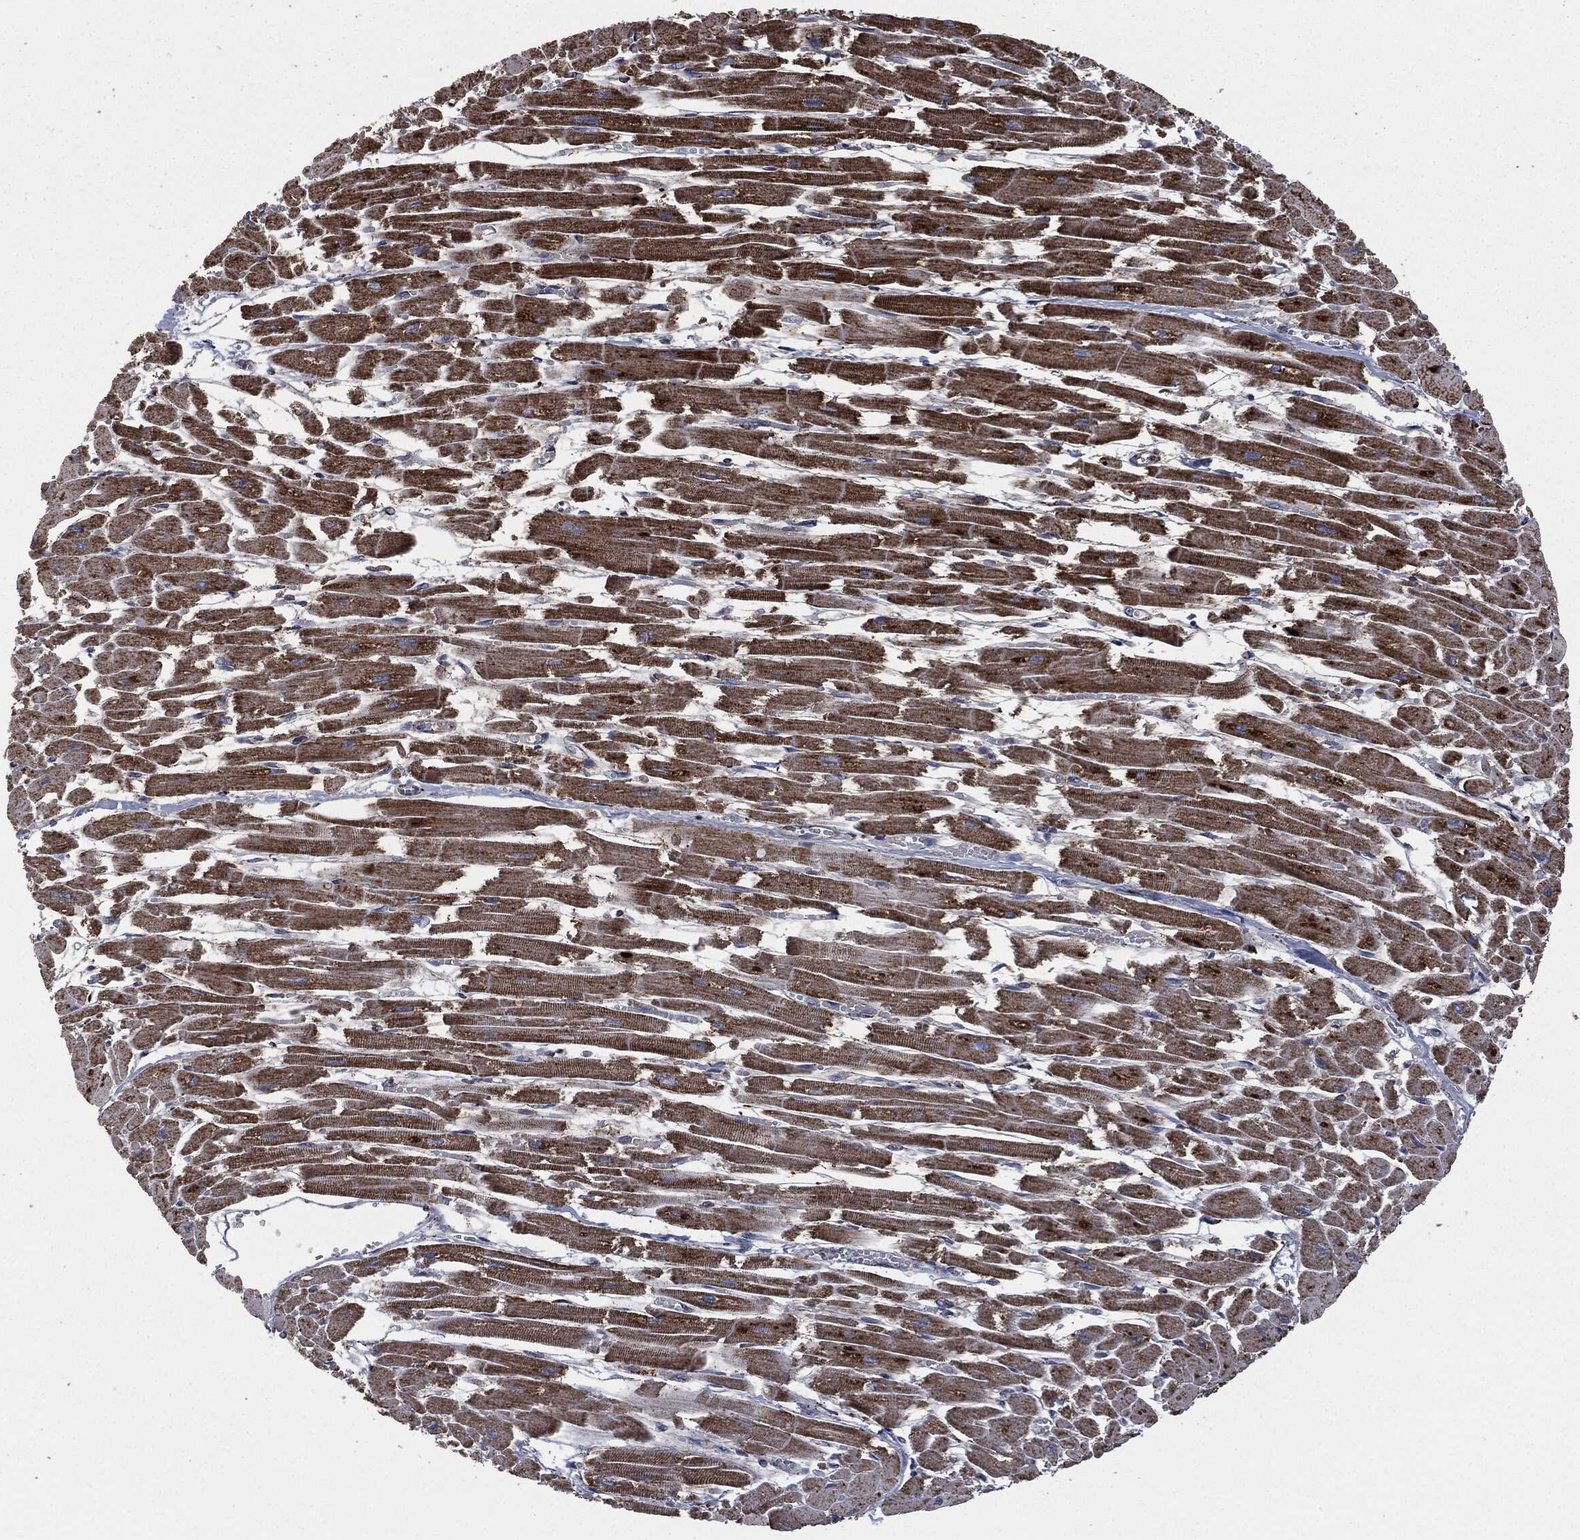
{"staining": {"intensity": "strong", "quantity": "25%-75%", "location": "cytoplasmic/membranous"}, "tissue": "heart muscle", "cell_type": "Cardiomyocytes", "image_type": "normal", "snomed": [{"axis": "morphology", "description": "Normal tissue, NOS"}, {"axis": "topography", "description": "Heart"}], "caption": "A brown stain shows strong cytoplasmic/membranous expression of a protein in cardiomyocytes of normal human heart muscle. (IHC, brightfield microscopy, high magnification).", "gene": "RYK", "patient": {"sex": "female", "age": 52}}